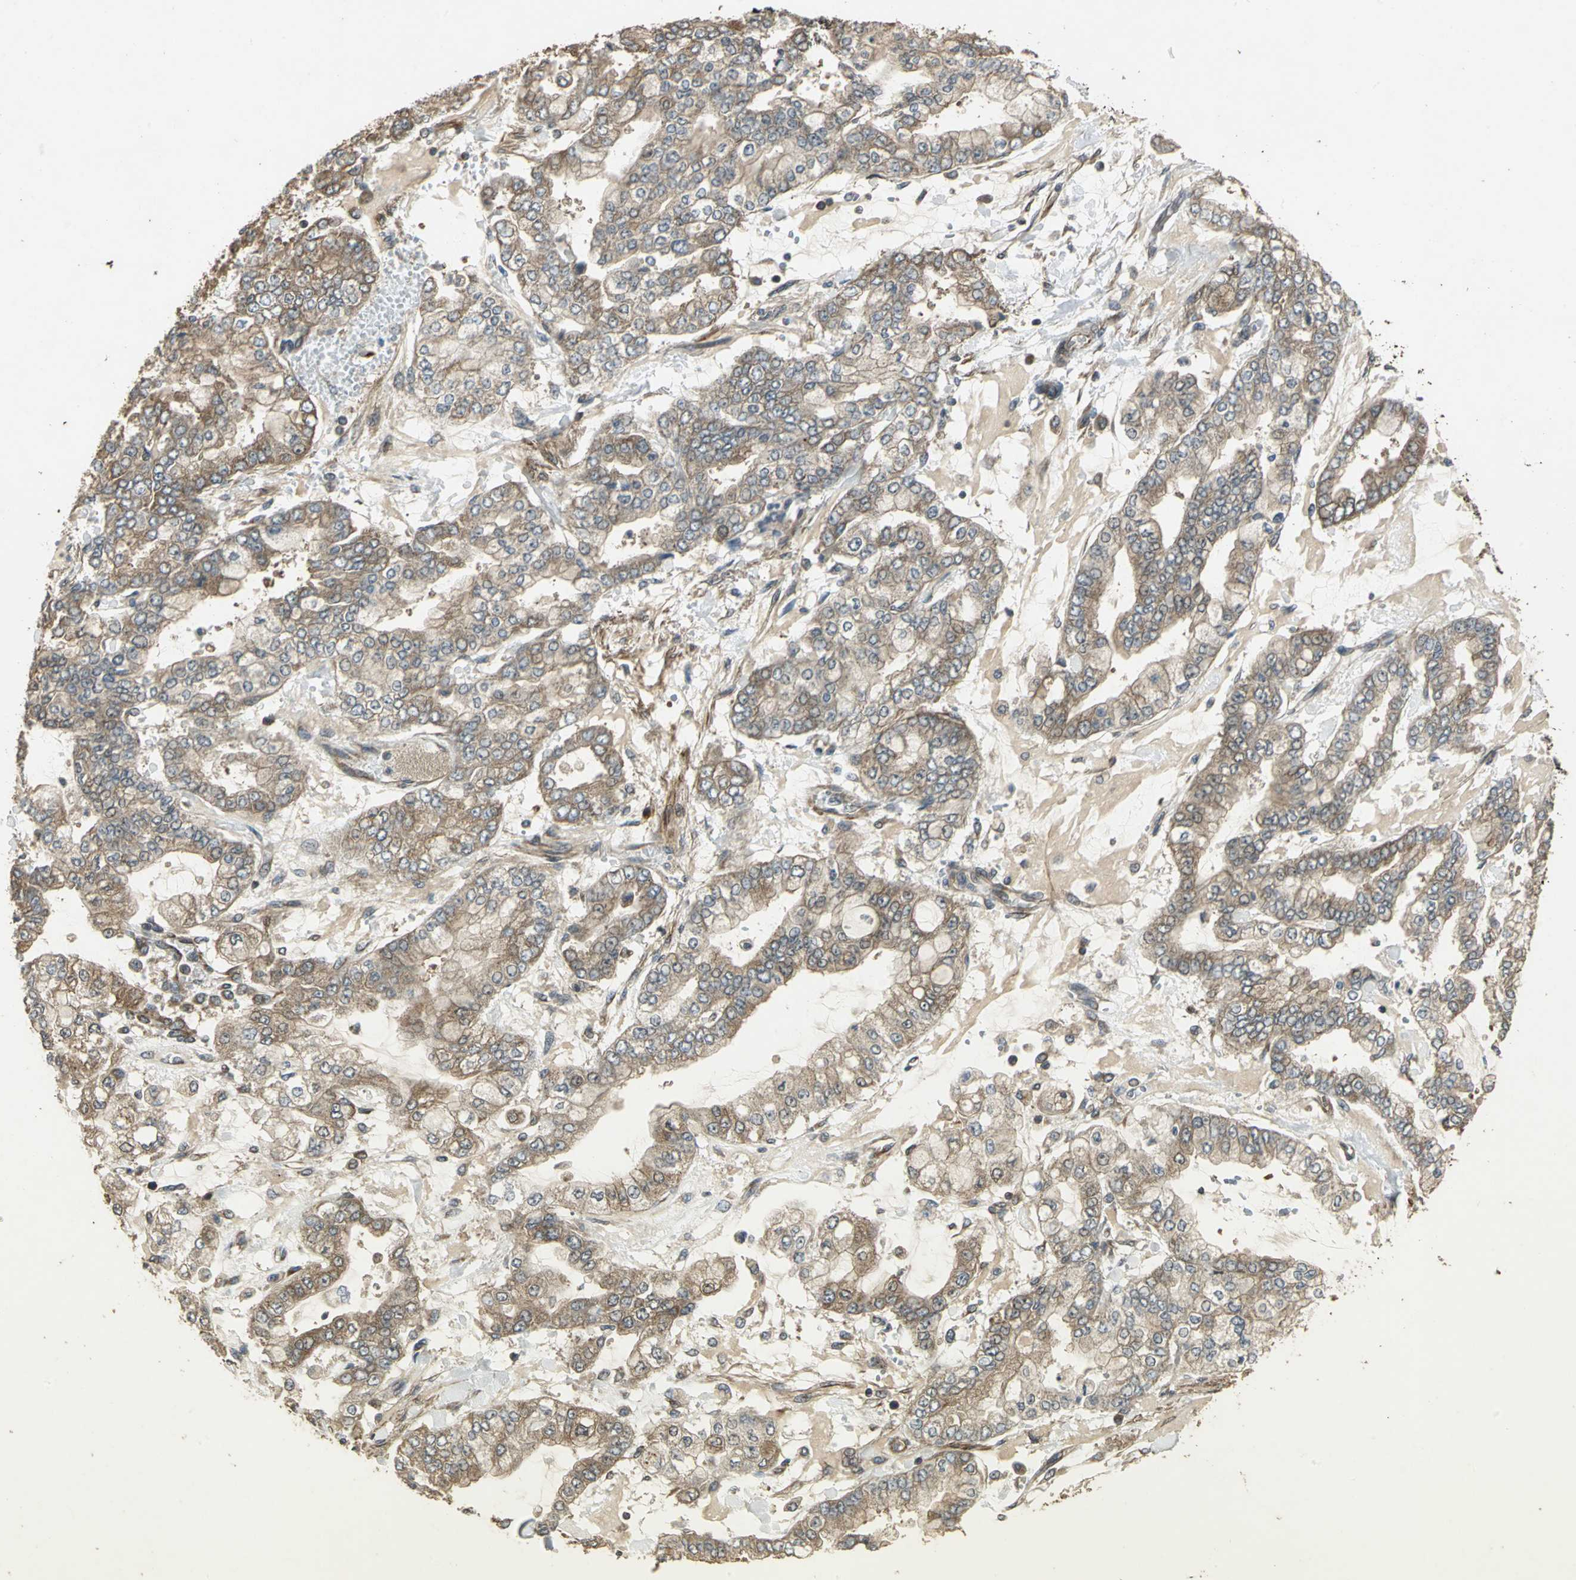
{"staining": {"intensity": "weak", "quantity": ">75%", "location": "cytoplasmic/membranous"}, "tissue": "stomach cancer", "cell_type": "Tumor cells", "image_type": "cancer", "snomed": [{"axis": "morphology", "description": "Normal tissue, NOS"}, {"axis": "morphology", "description": "Adenocarcinoma, NOS"}, {"axis": "topography", "description": "Stomach, upper"}, {"axis": "topography", "description": "Stomach"}], "caption": "The photomicrograph demonstrates a brown stain indicating the presence of a protein in the cytoplasmic/membranous of tumor cells in adenocarcinoma (stomach). (brown staining indicates protein expression, while blue staining denotes nuclei).", "gene": "KANK1", "patient": {"sex": "male", "age": 76}}